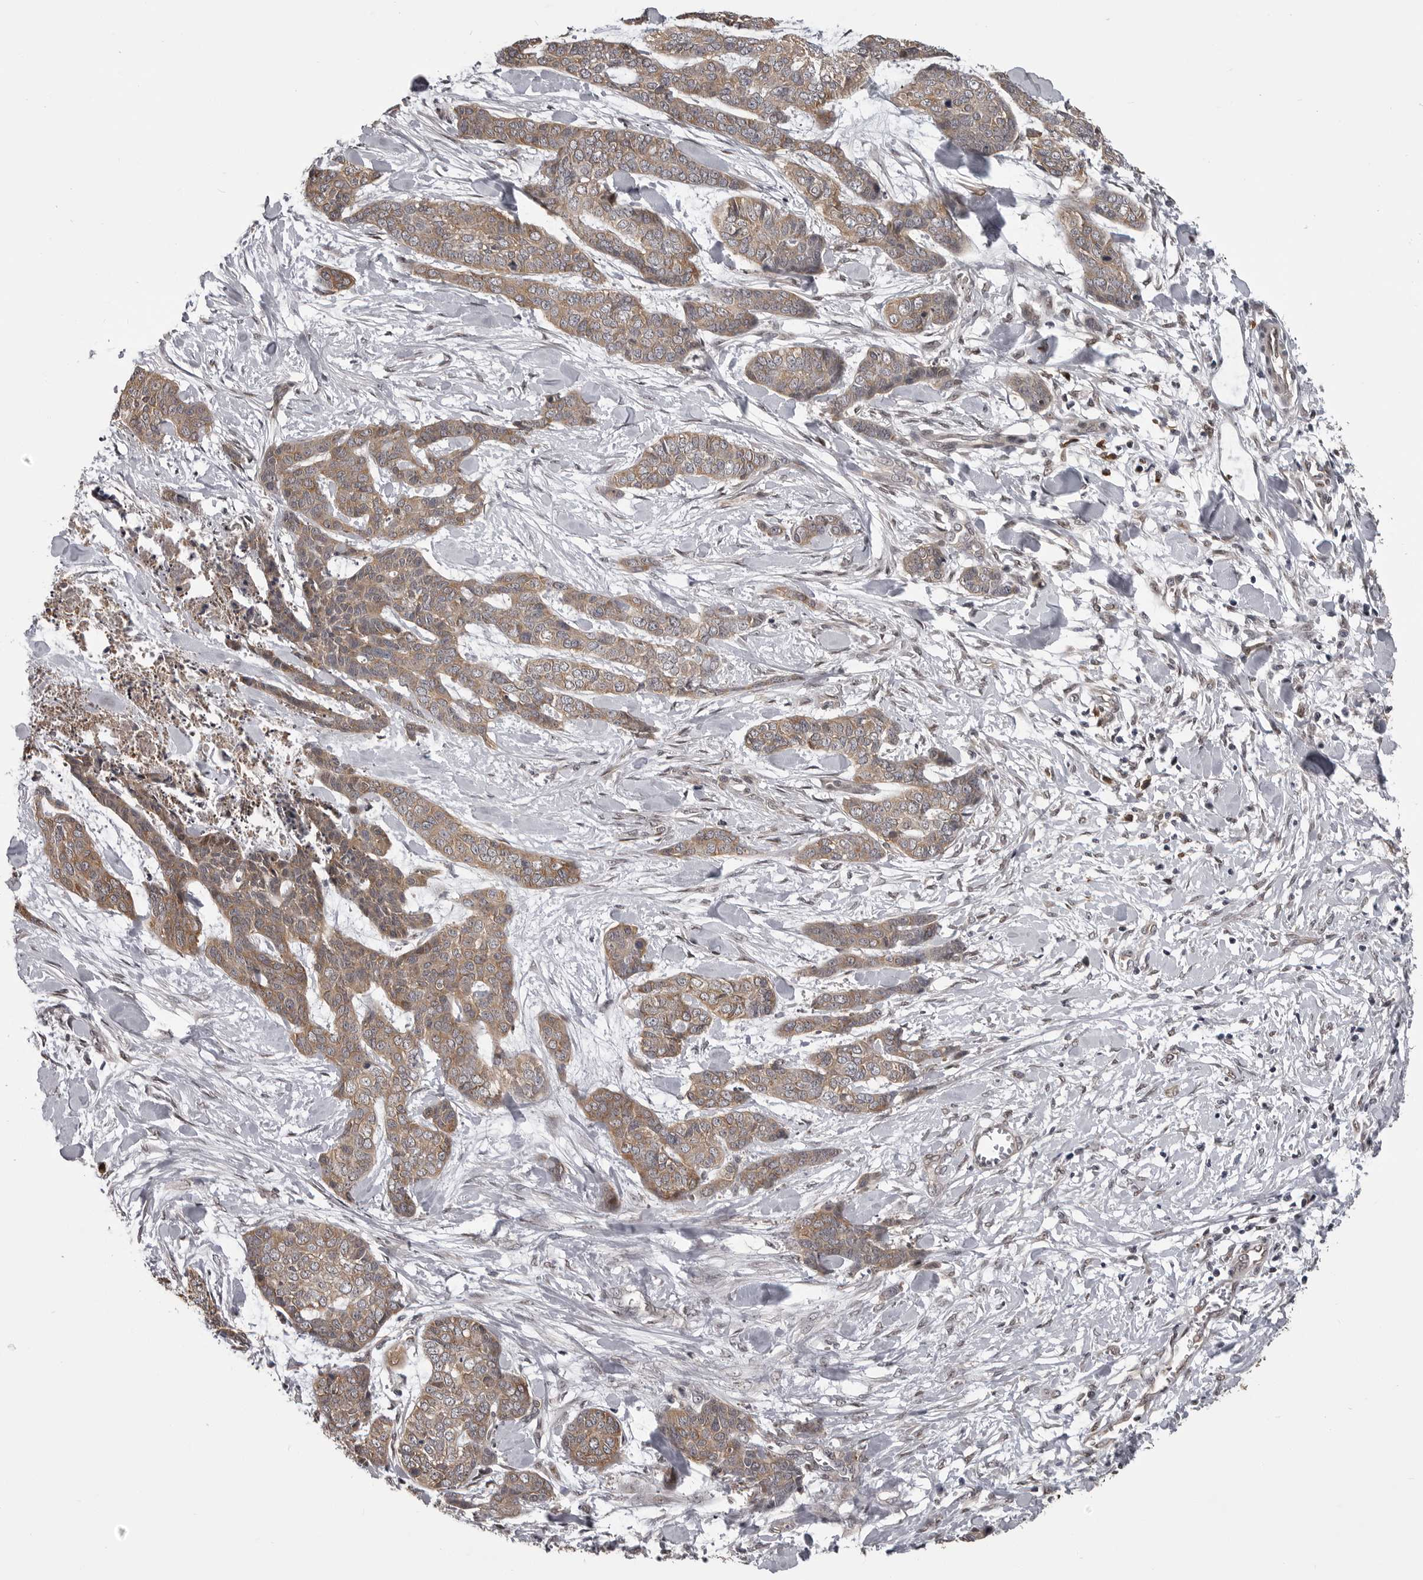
{"staining": {"intensity": "moderate", "quantity": ">75%", "location": "cytoplasmic/membranous"}, "tissue": "skin cancer", "cell_type": "Tumor cells", "image_type": "cancer", "snomed": [{"axis": "morphology", "description": "Basal cell carcinoma"}, {"axis": "topography", "description": "Skin"}], "caption": "Immunohistochemistry (DAB (3,3'-diaminobenzidine)) staining of human skin cancer exhibits moderate cytoplasmic/membranous protein staining in about >75% of tumor cells.", "gene": "SNX16", "patient": {"sex": "female", "age": 64}}